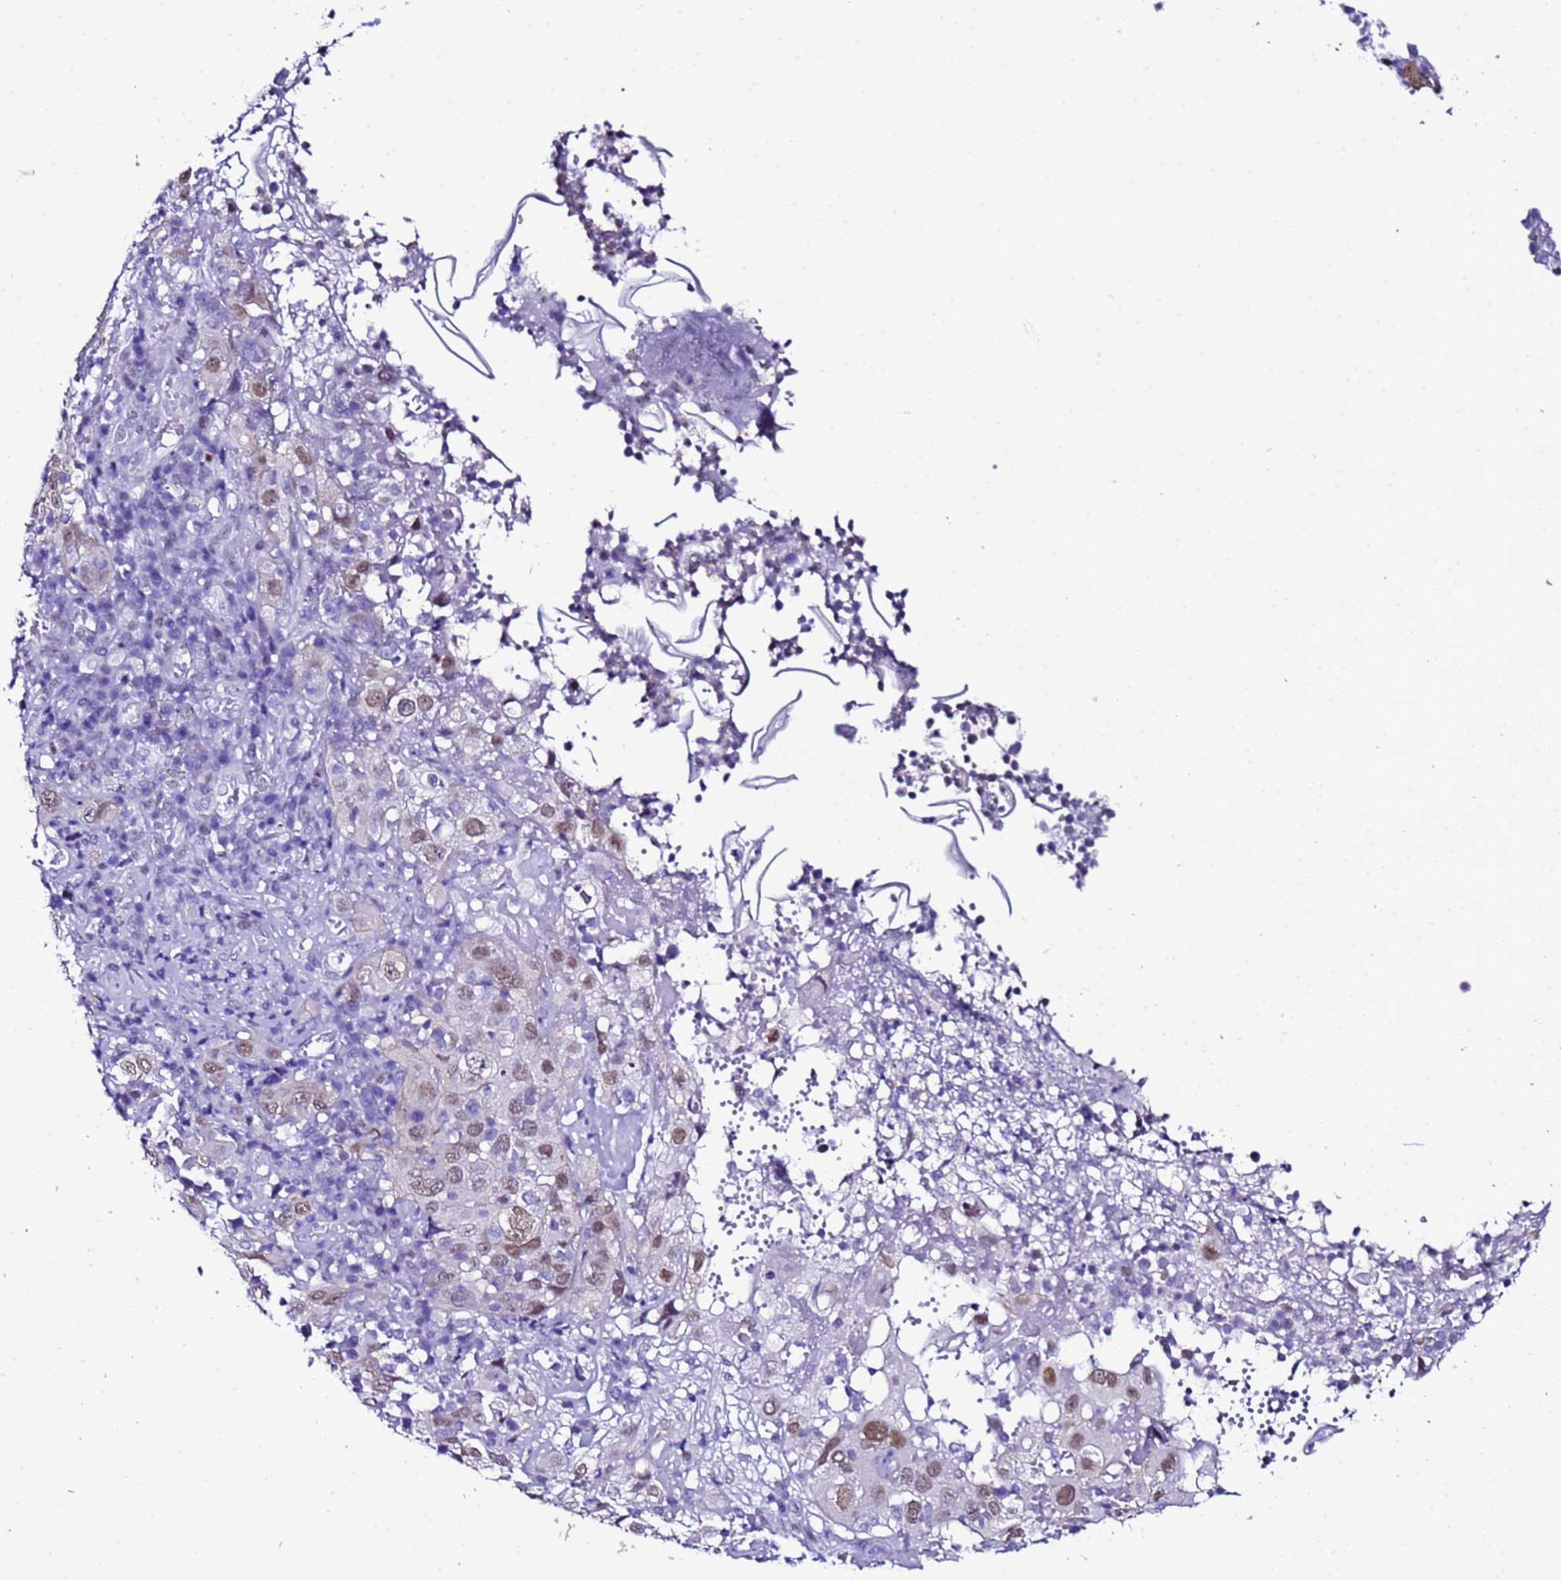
{"staining": {"intensity": "moderate", "quantity": "<25%", "location": "nuclear"}, "tissue": "cervical cancer", "cell_type": "Tumor cells", "image_type": "cancer", "snomed": [{"axis": "morphology", "description": "Squamous cell carcinoma, NOS"}, {"axis": "topography", "description": "Cervix"}], "caption": "There is low levels of moderate nuclear staining in tumor cells of squamous cell carcinoma (cervical), as demonstrated by immunohistochemical staining (brown color).", "gene": "BCL7A", "patient": {"sex": "female", "age": 46}}